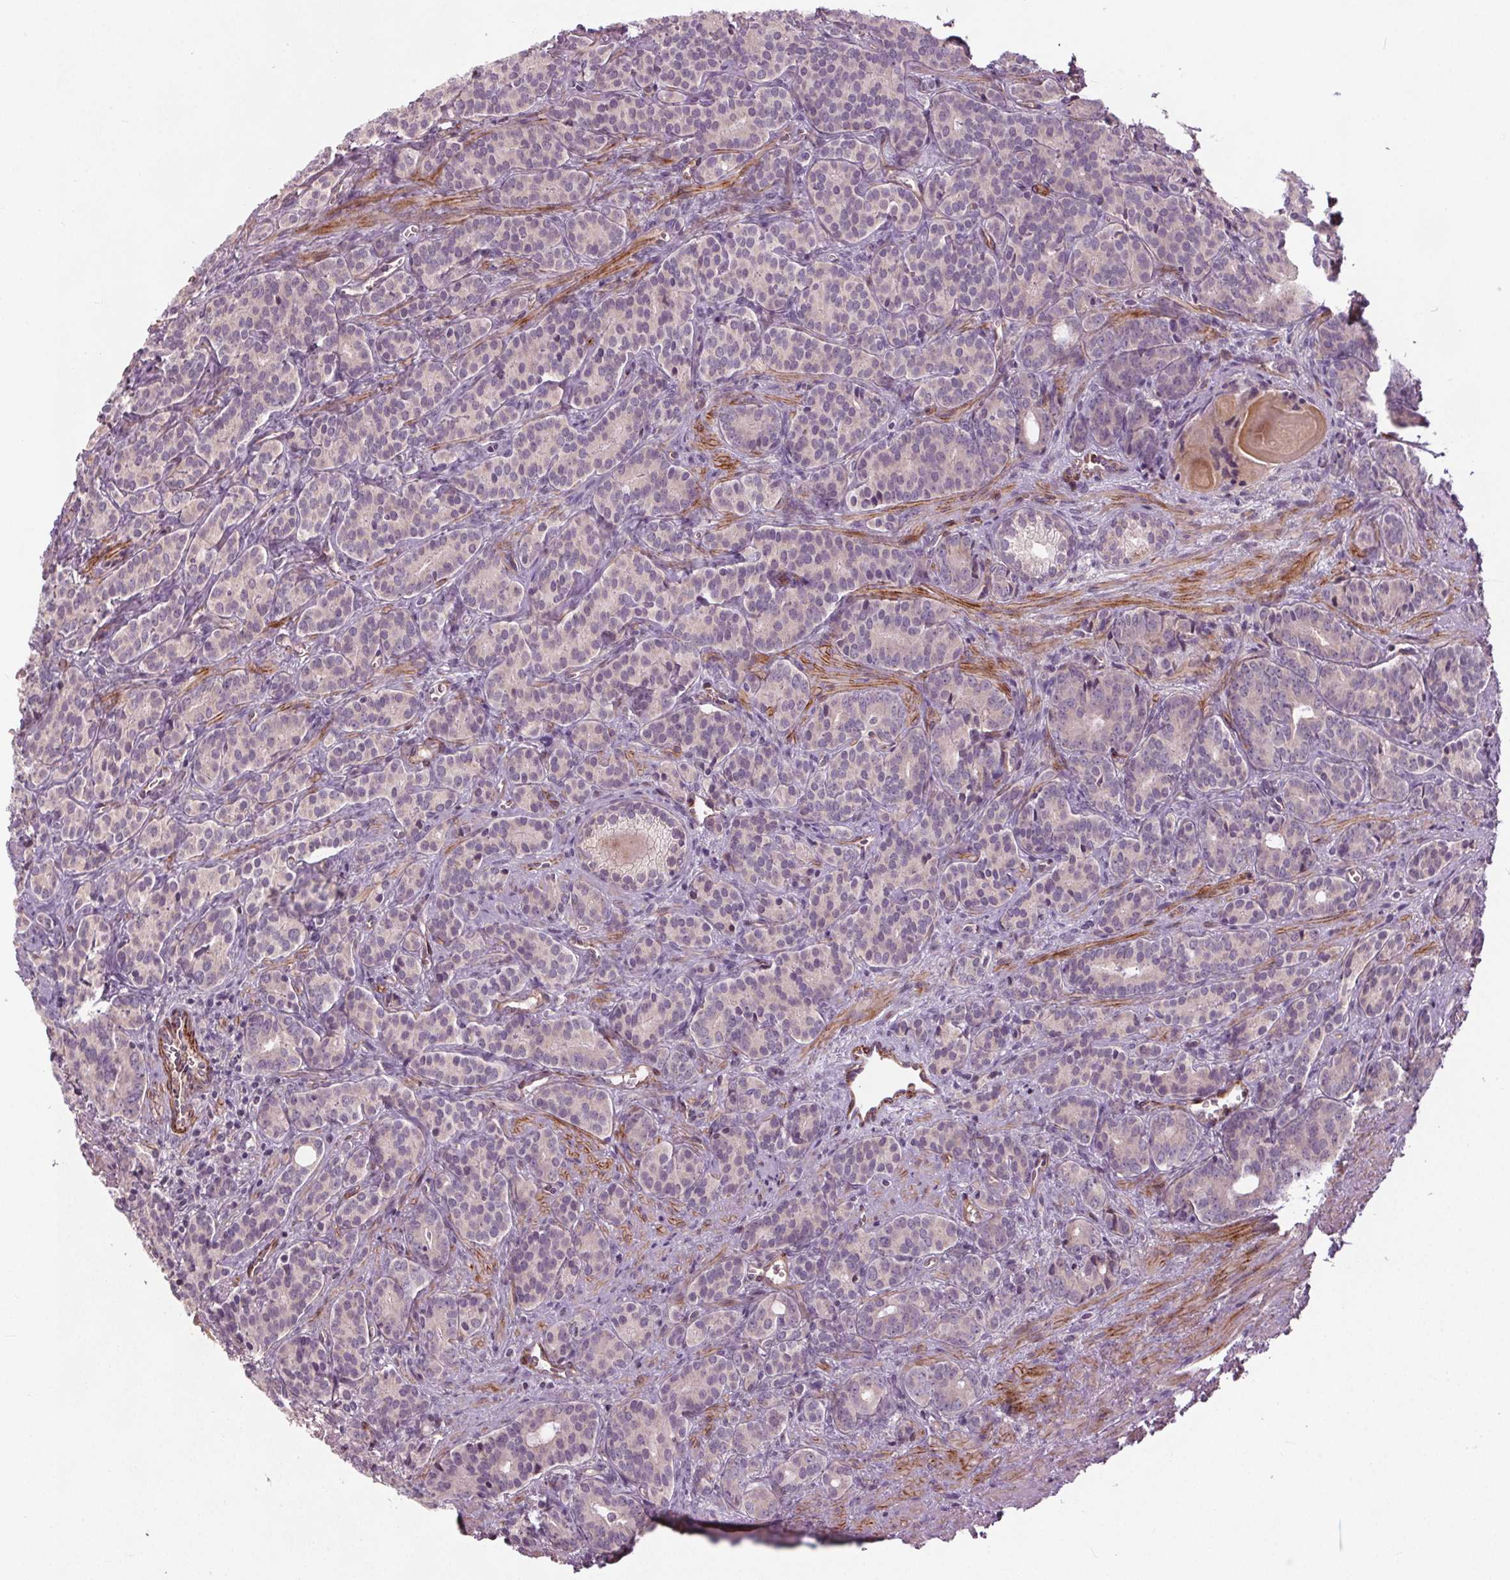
{"staining": {"intensity": "negative", "quantity": "none", "location": "none"}, "tissue": "prostate cancer", "cell_type": "Tumor cells", "image_type": "cancer", "snomed": [{"axis": "morphology", "description": "Adenocarcinoma, High grade"}, {"axis": "topography", "description": "Prostate"}], "caption": "An immunohistochemistry histopathology image of prostate high-grade adenocarcinoma is shown. There is no staining in tumor cells of prostate high-grade adenocarcinoma. The staining is performed using DAB brown chromogen with nuclei counter-stained in using hematoxylin.", "gene": "PDGFD", "patient": {"sex": "male", "age": 84}}